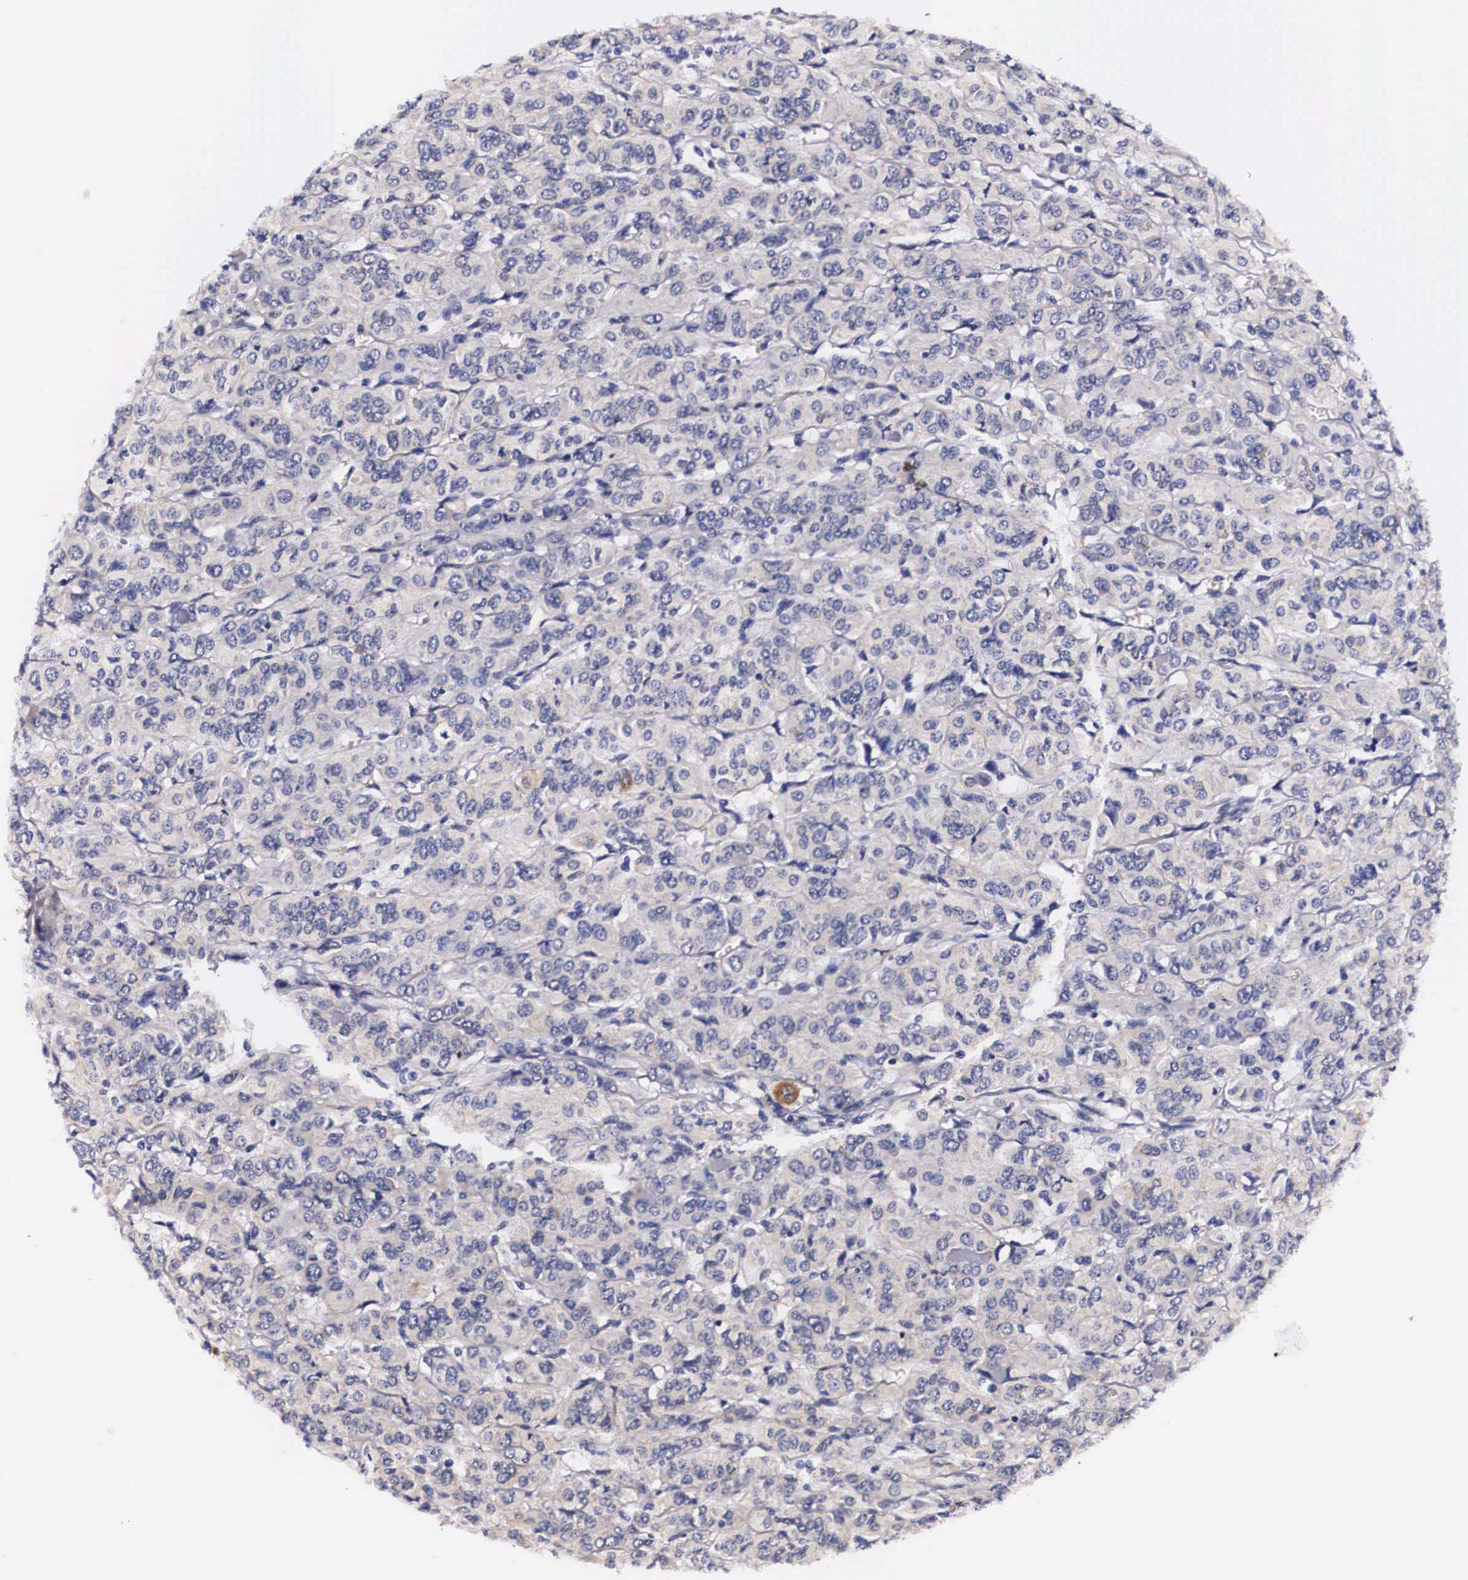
{"staining": {"intensity": "negative", "quantity": "none", "location": "none"}, "tissue": "thyroid cancer", "cell_type": "Tumor cells", "image_type": "cancer", "snomed": [{"axis": "morphology", "description": "Follicular adenoma carcinoma, NOS"}, {"axis": "topography", "description": "Thyroid gland"}], "caption": "Tumor cells show no significant protein expression in thyroid follicular adenoma carcinoma.", "gene": "PHETA2", "patient": {"sex": "female", "age": 71}}